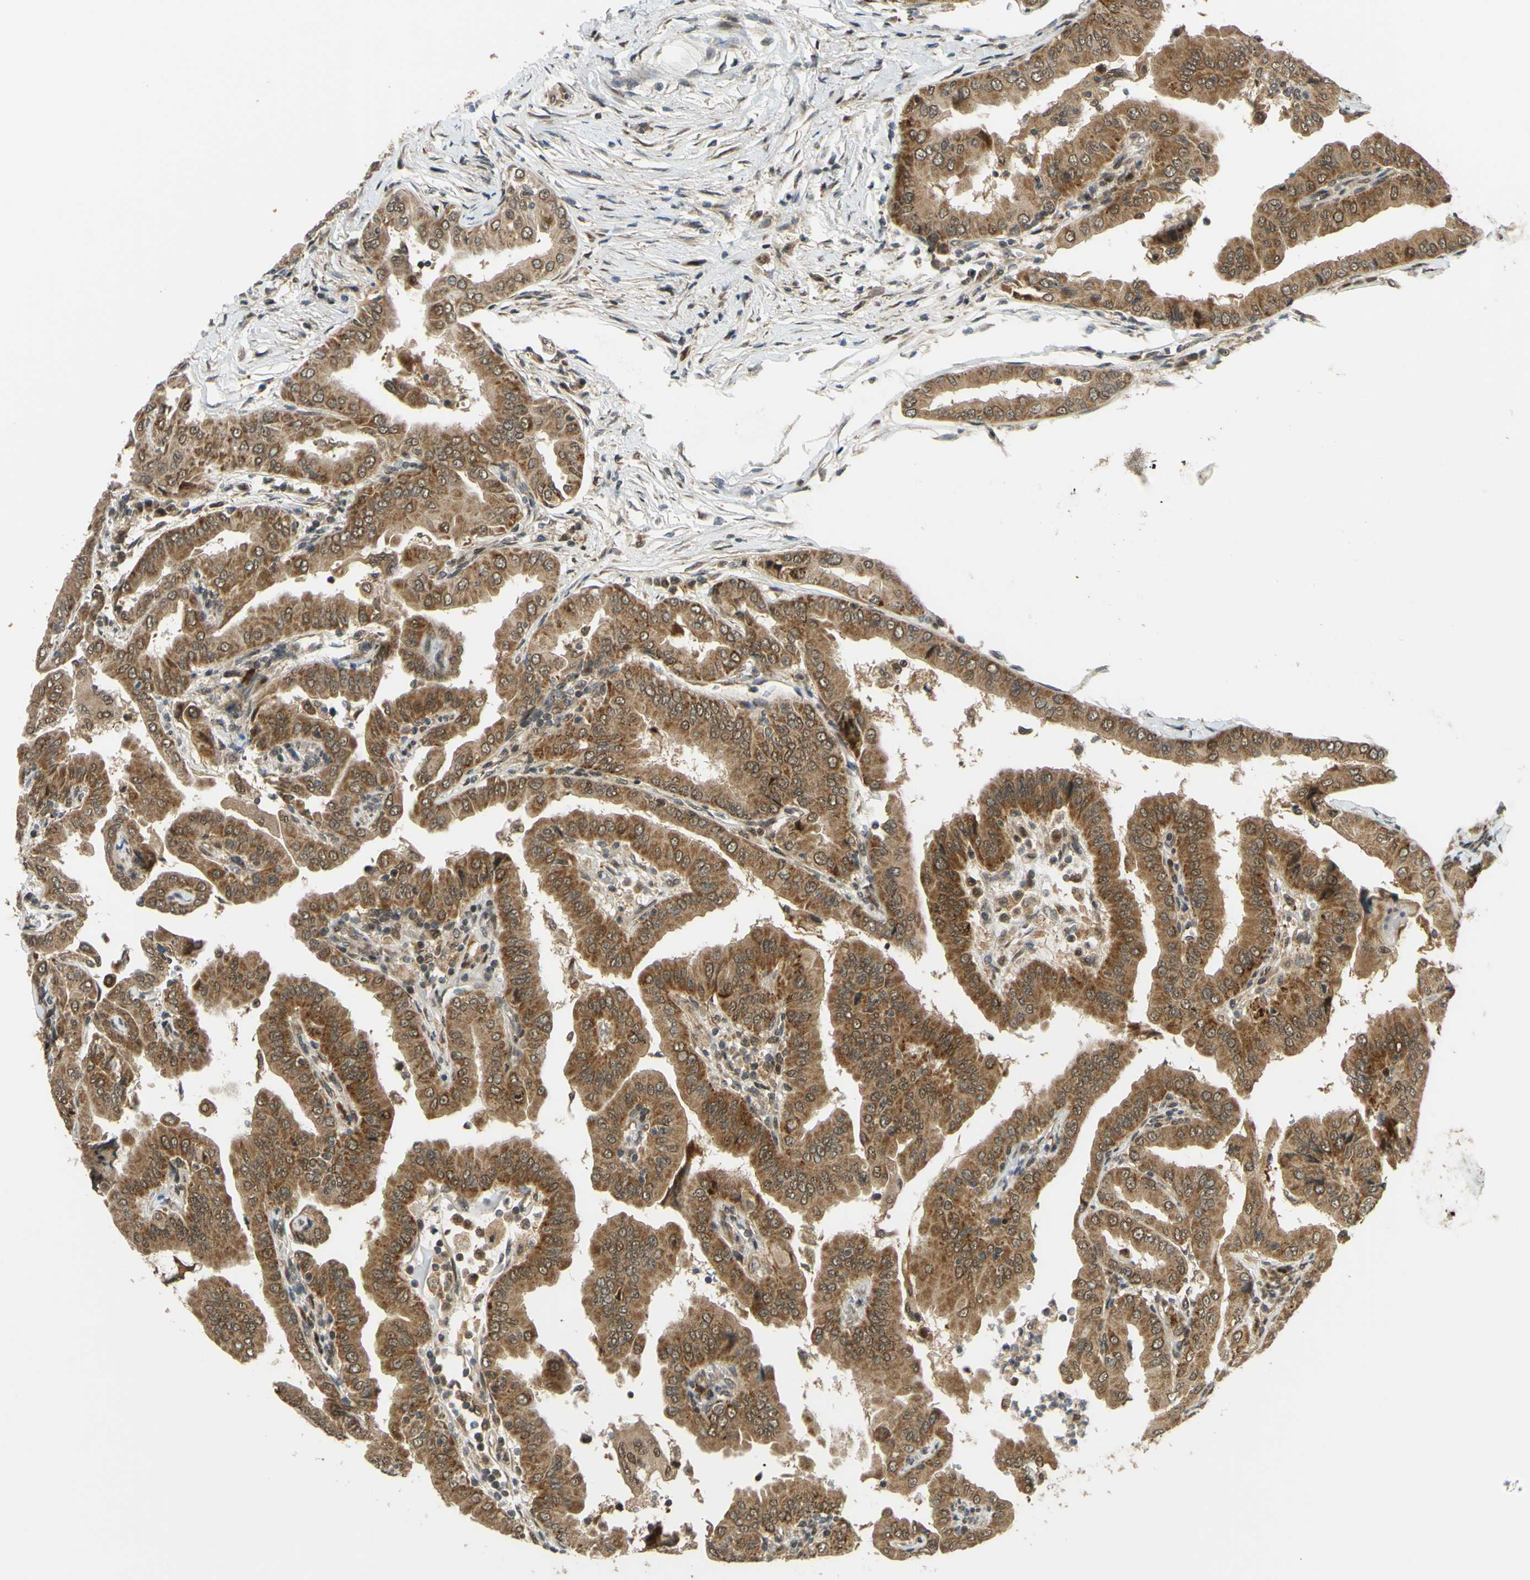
{"staining": {"intensity": "moderate", "quantity": ">75%", "location": "cytoplasmic/membranous"}, "tissue": "thyroid cancer", "cell_type": "Tumor cells", "image_type": "cancer", "snomed": [{"axis": "morphology", "description": "Papillary adenocarcinoma, NOS"}, {"axis": "topography", "description": "Thyroid gland"}], "caption": "The image reveals staining of thyroid papillary adenocarcinoma, revealing moderate cytoplasmic/membranous protein expression (brown color) within tumor cells.", "gene": "ABCC8", "patient": {"sex": "male", "age": 33}}